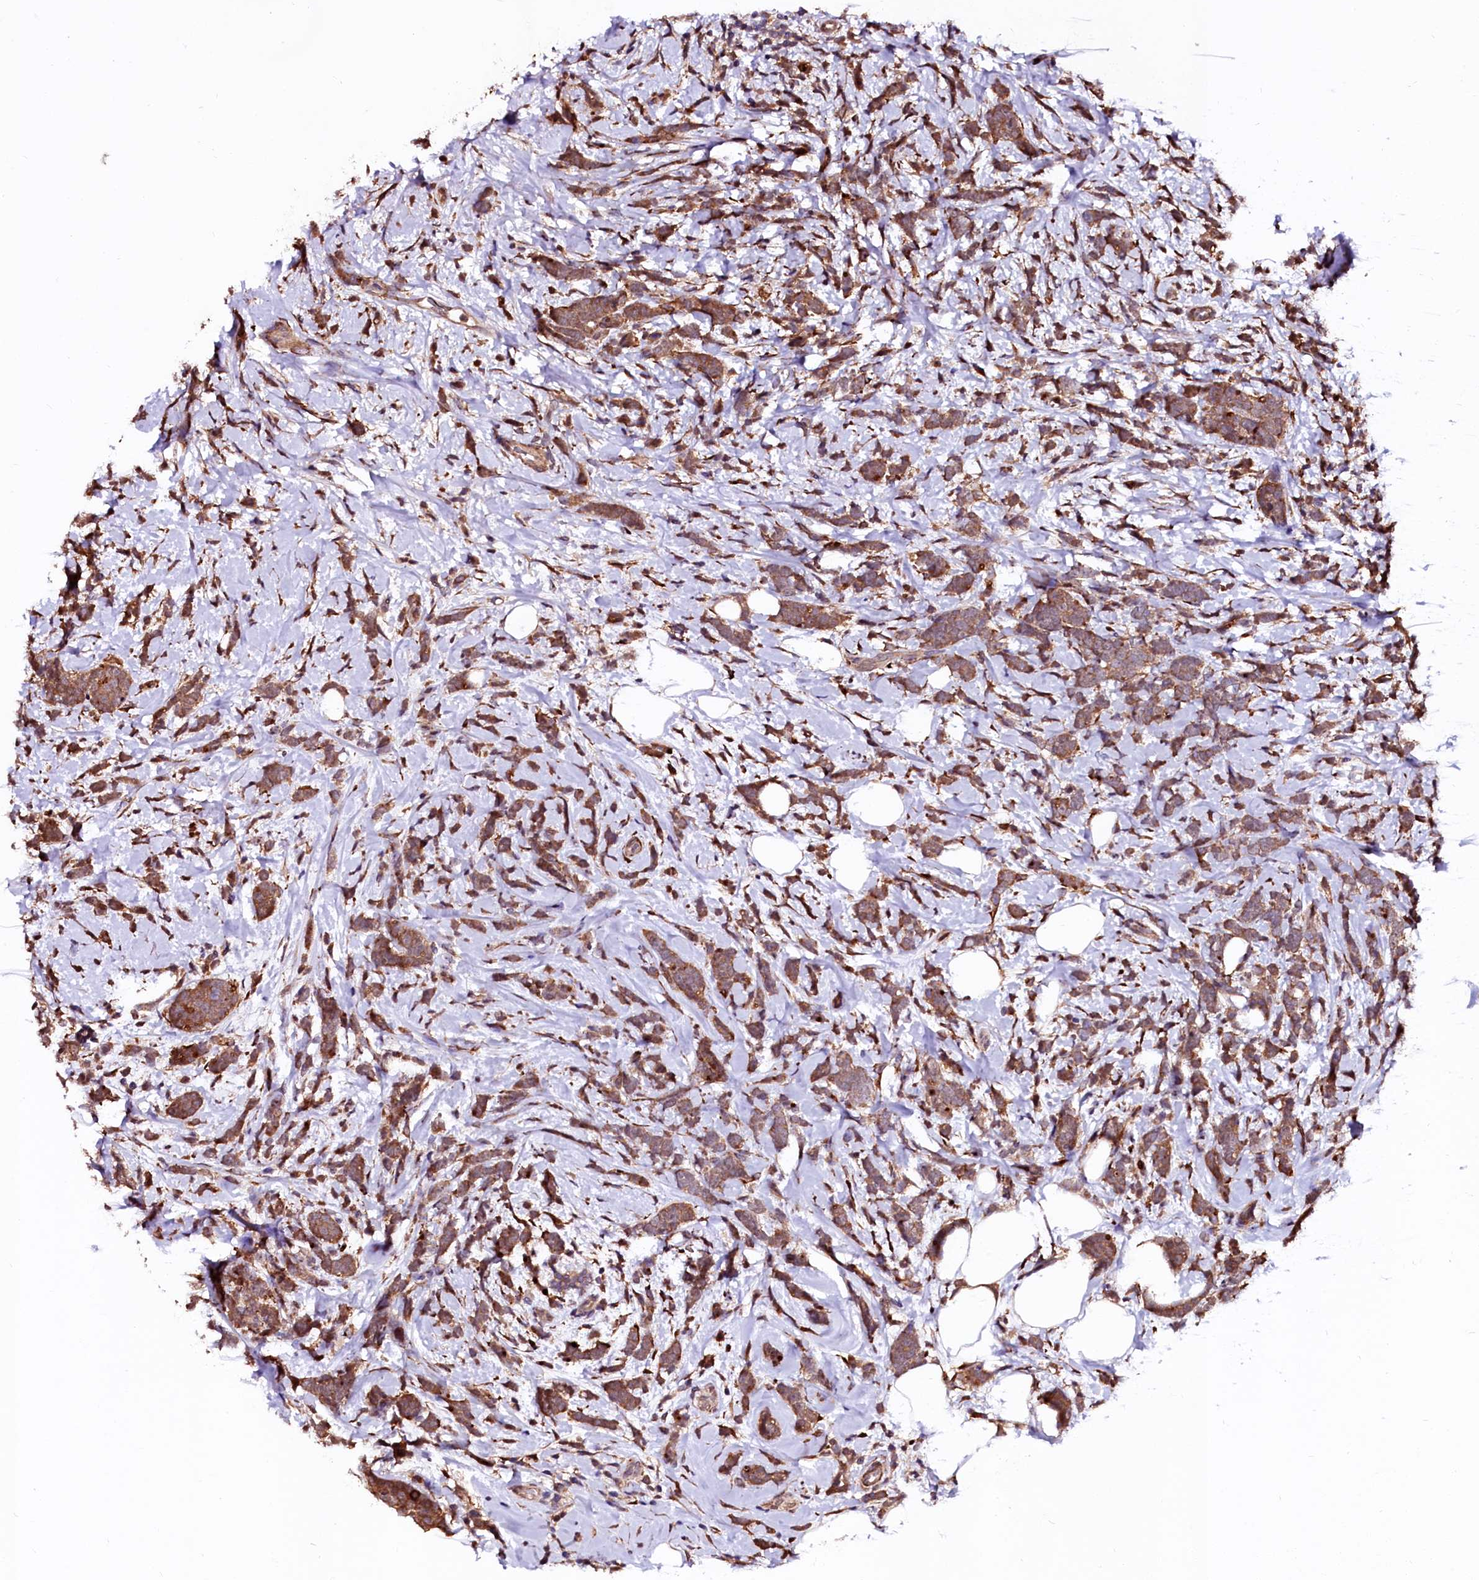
{"staining": {"intensity": "moderate", "quantity": ">75%", "location": "cytoplasmic/membranous"}, "tissue": "breast cancer", "cell_type": "Tumor cells", "image_type": "cancer", "snomed": [{"axis": "morphology", "description": "Lobular carcinoma"}, {"axis": "topography", "description": "Breast"}], "caption": "Tumor cells demonstrate medium levels of moderate cytoplasmic/membranous expression in about >75% of cells in breast cancer (lobular carcinoma).", "gene": "N4BP1", "patient": {"sex": "female", "age": 58}}